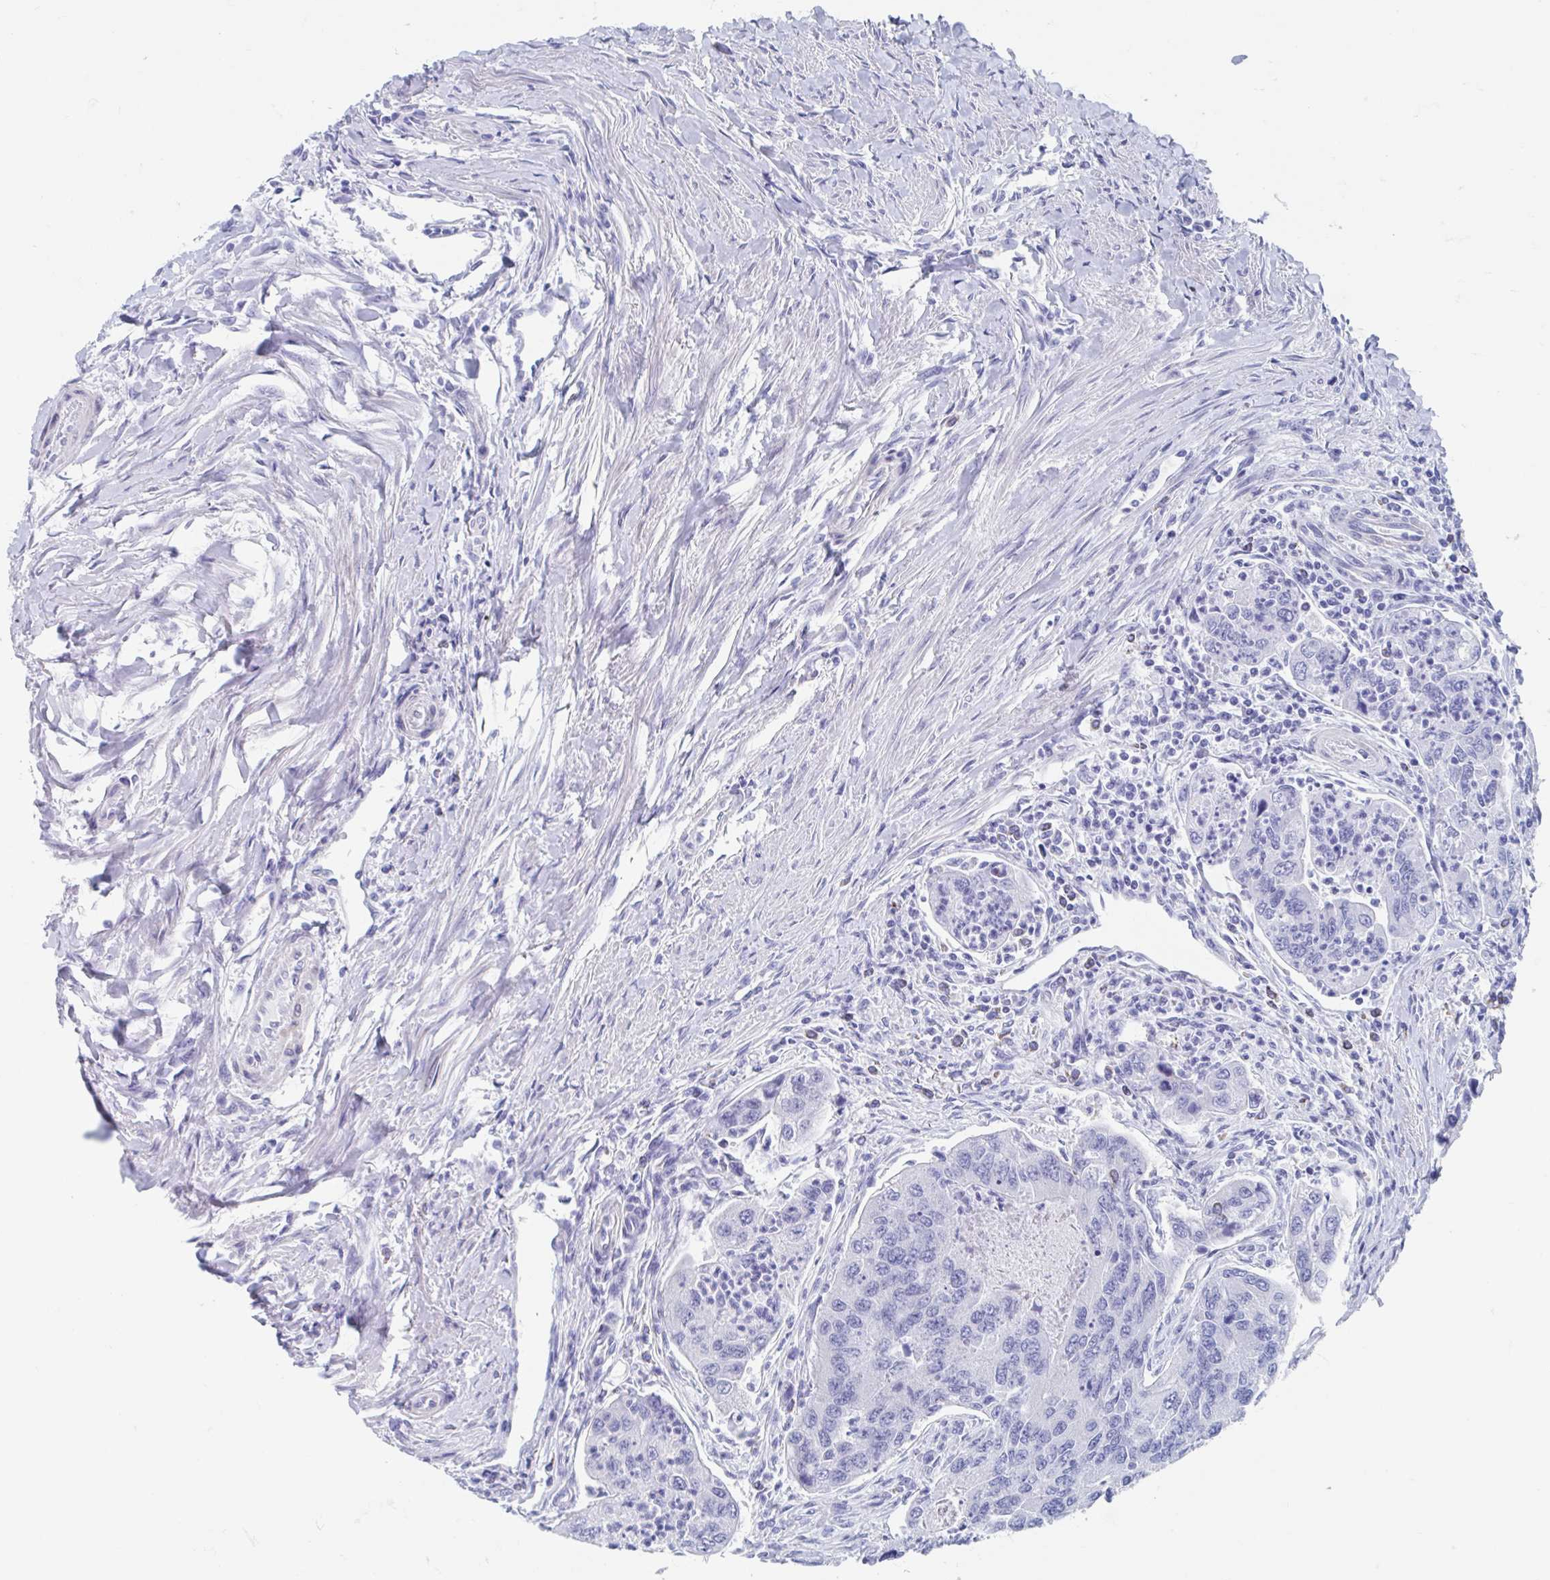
{"staining": {"intensity": "negative", "quantity": "none", "location": "none"}, "tissue": "colorectal cancer", "cell_type": "Tumor cells", "image_type": "cancer", "snomed": [{"axis": "morphology", "description": "Adenocarcinoma, NOS"}, {"axis": "topography", "description": "Colon"}], "caption": "Colorectal adenocarcinoma was stained to show a protein in brown. There is no significant staining in tumor cells.", "gene": "SHCBP1L", "patient": {"sex": "female", "age": 67}}